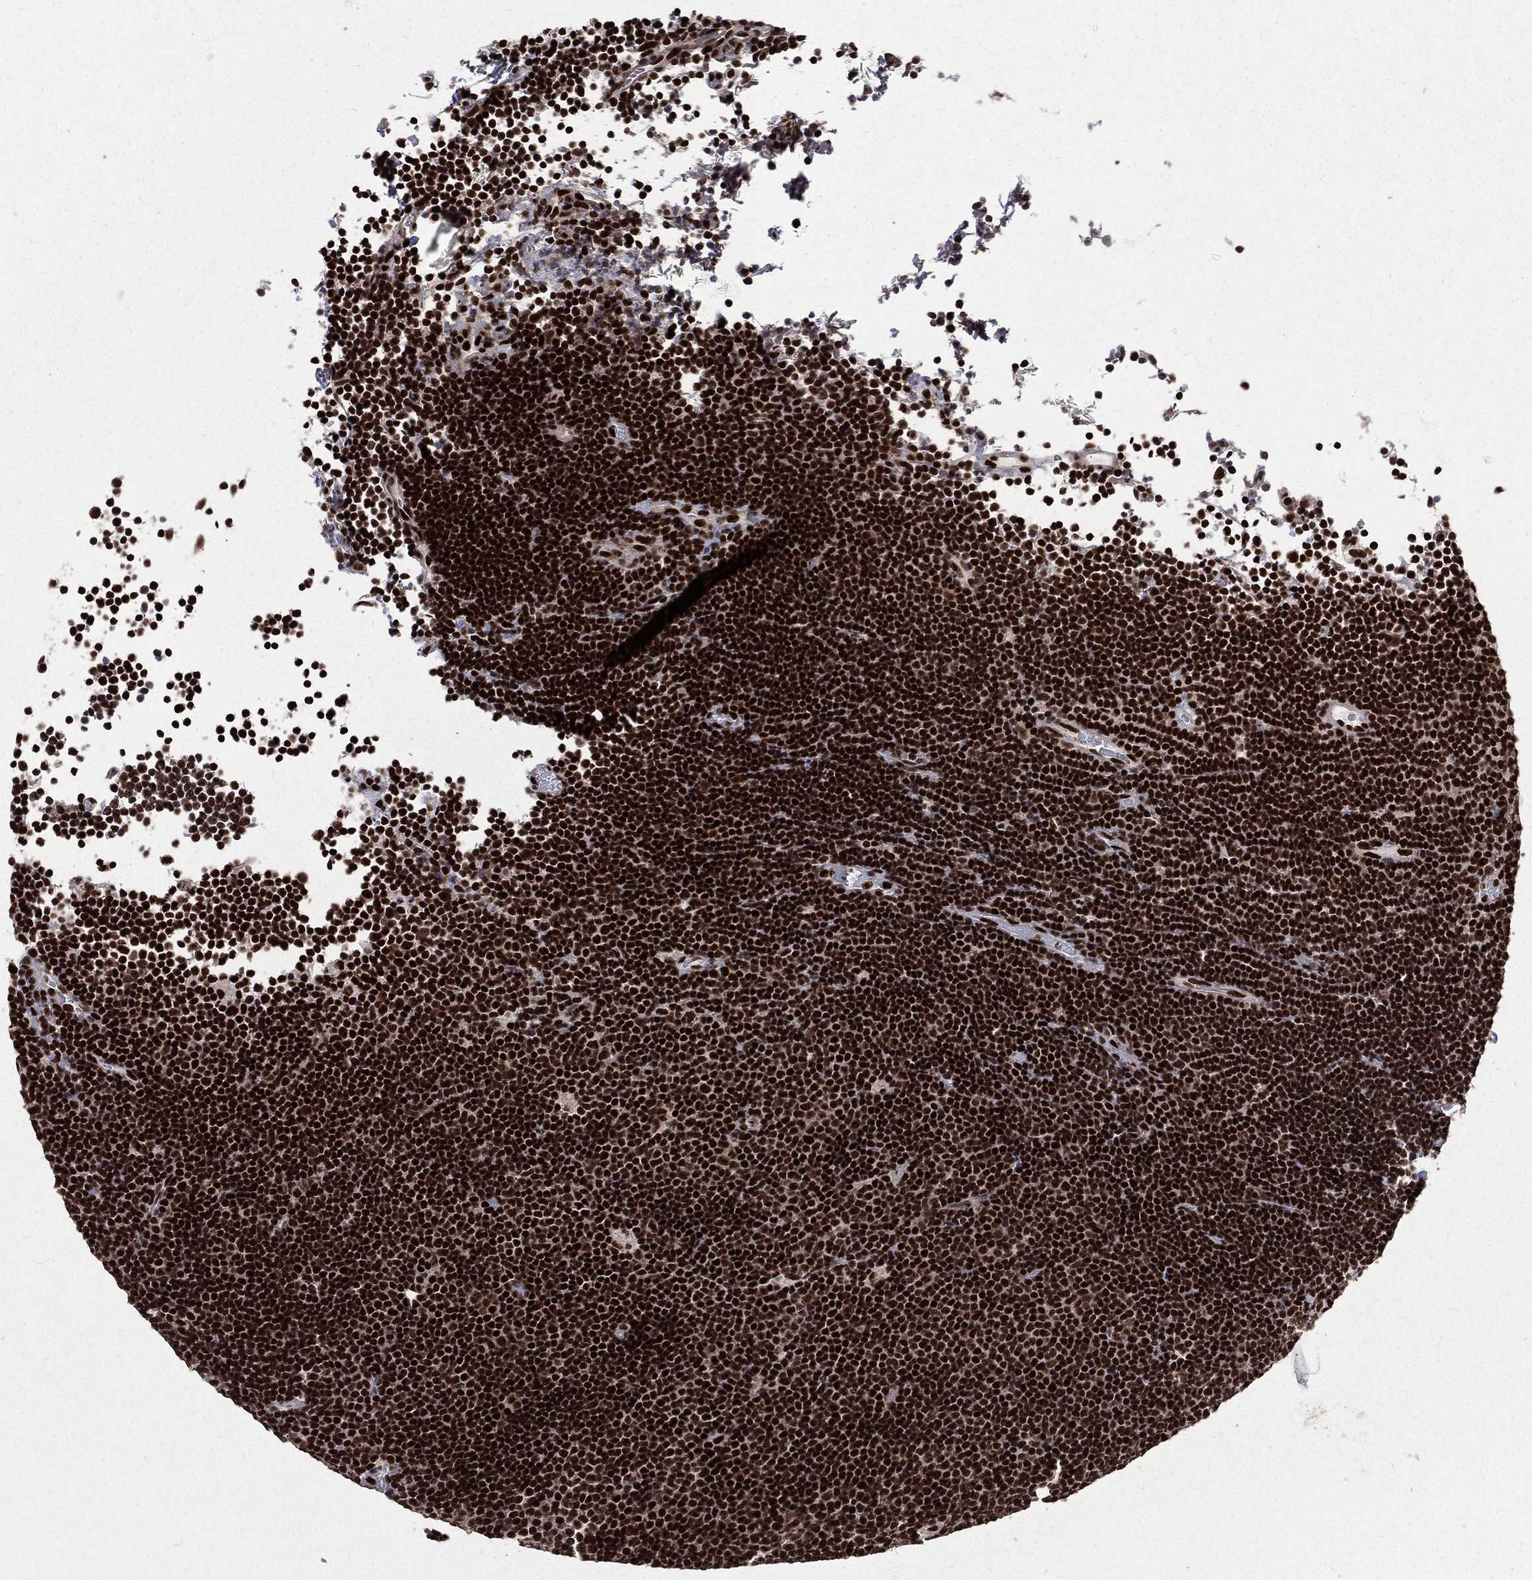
{"staining": {"intensity": "strong", "quantity": ">75%", "location": "nuclear"}, "tissue": "lymphoma", "cell_type": "Tumor cells", "image_type": "cancer", "snomed": [{"axis": "morphology", "description": "Malignant lymphoma, non-Hodgkin's type, Low grade"}, {"axis": "topography", "description": "Brain"}], "caption": "DAB (3,3'-diaminobenzidine) immunohistochemical staining of lymphoma demonstrates strong nuclear protein expression in about >75% of tumor cells.", "gene": "POLB", "patient": {"sex": "female", "age": 66}}